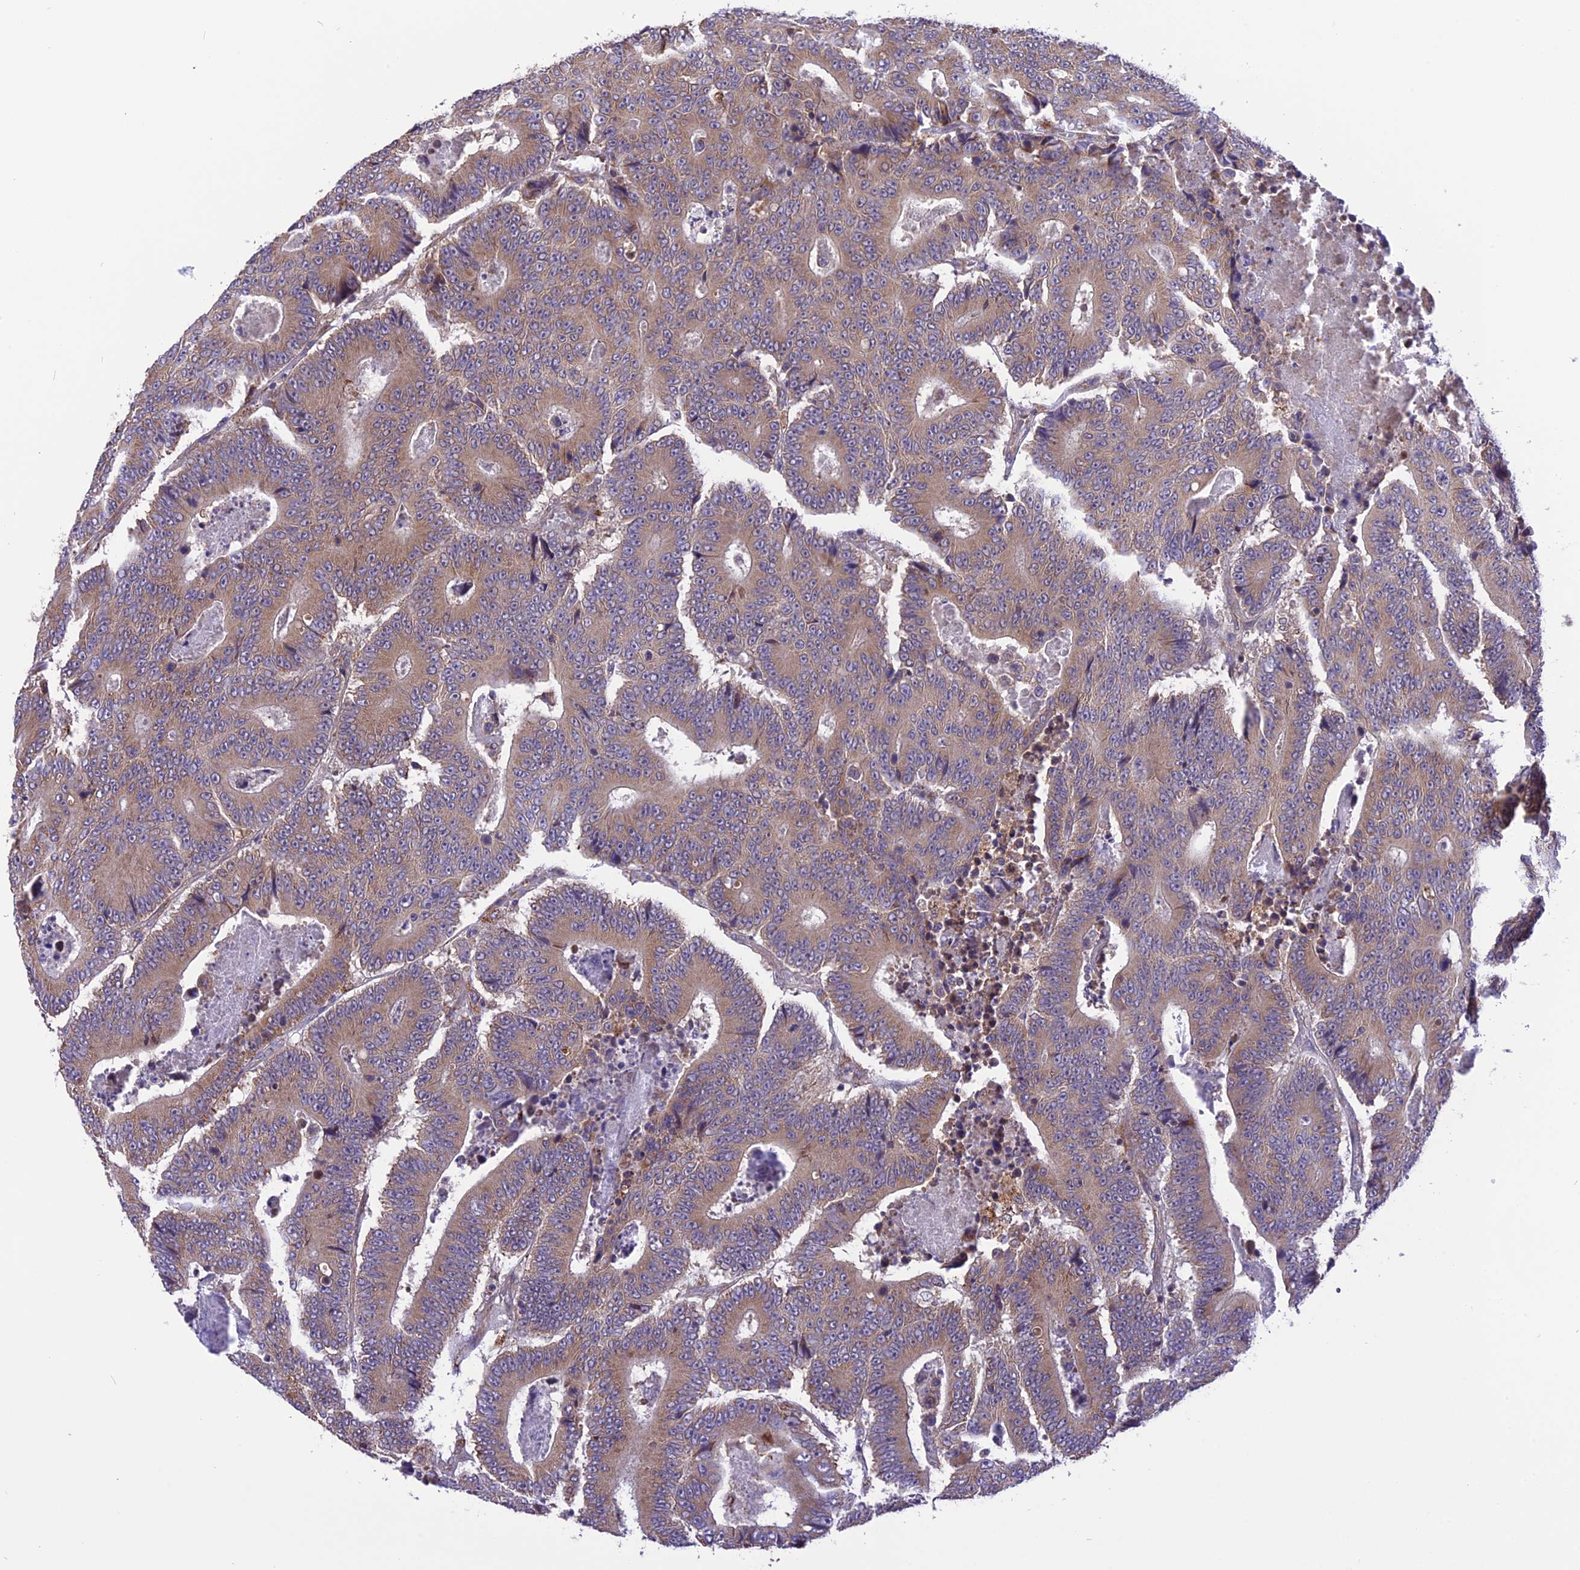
{"staining": {"intensity": "weak", "quantity": ">75%", "location": "cytoplasmic/membranous"}, "tissue": "colorectal cancer", "cell_type": "Tumor cells", "image_type": "cancer", "snomed": [{"axis": "morphology", "description": "Adenocarcinoma, NOS"}, {"axis": "topography", "description": "Colon"}], "caption": "Immunohistochemistry (DAB) staining of colorectal cancer reveals weak cytoplasmic/membranous protein positivity in approximately >75% of tumor cells.", "gene": "ARMCX6", "patient": {"sex": "male", "age": 83}}